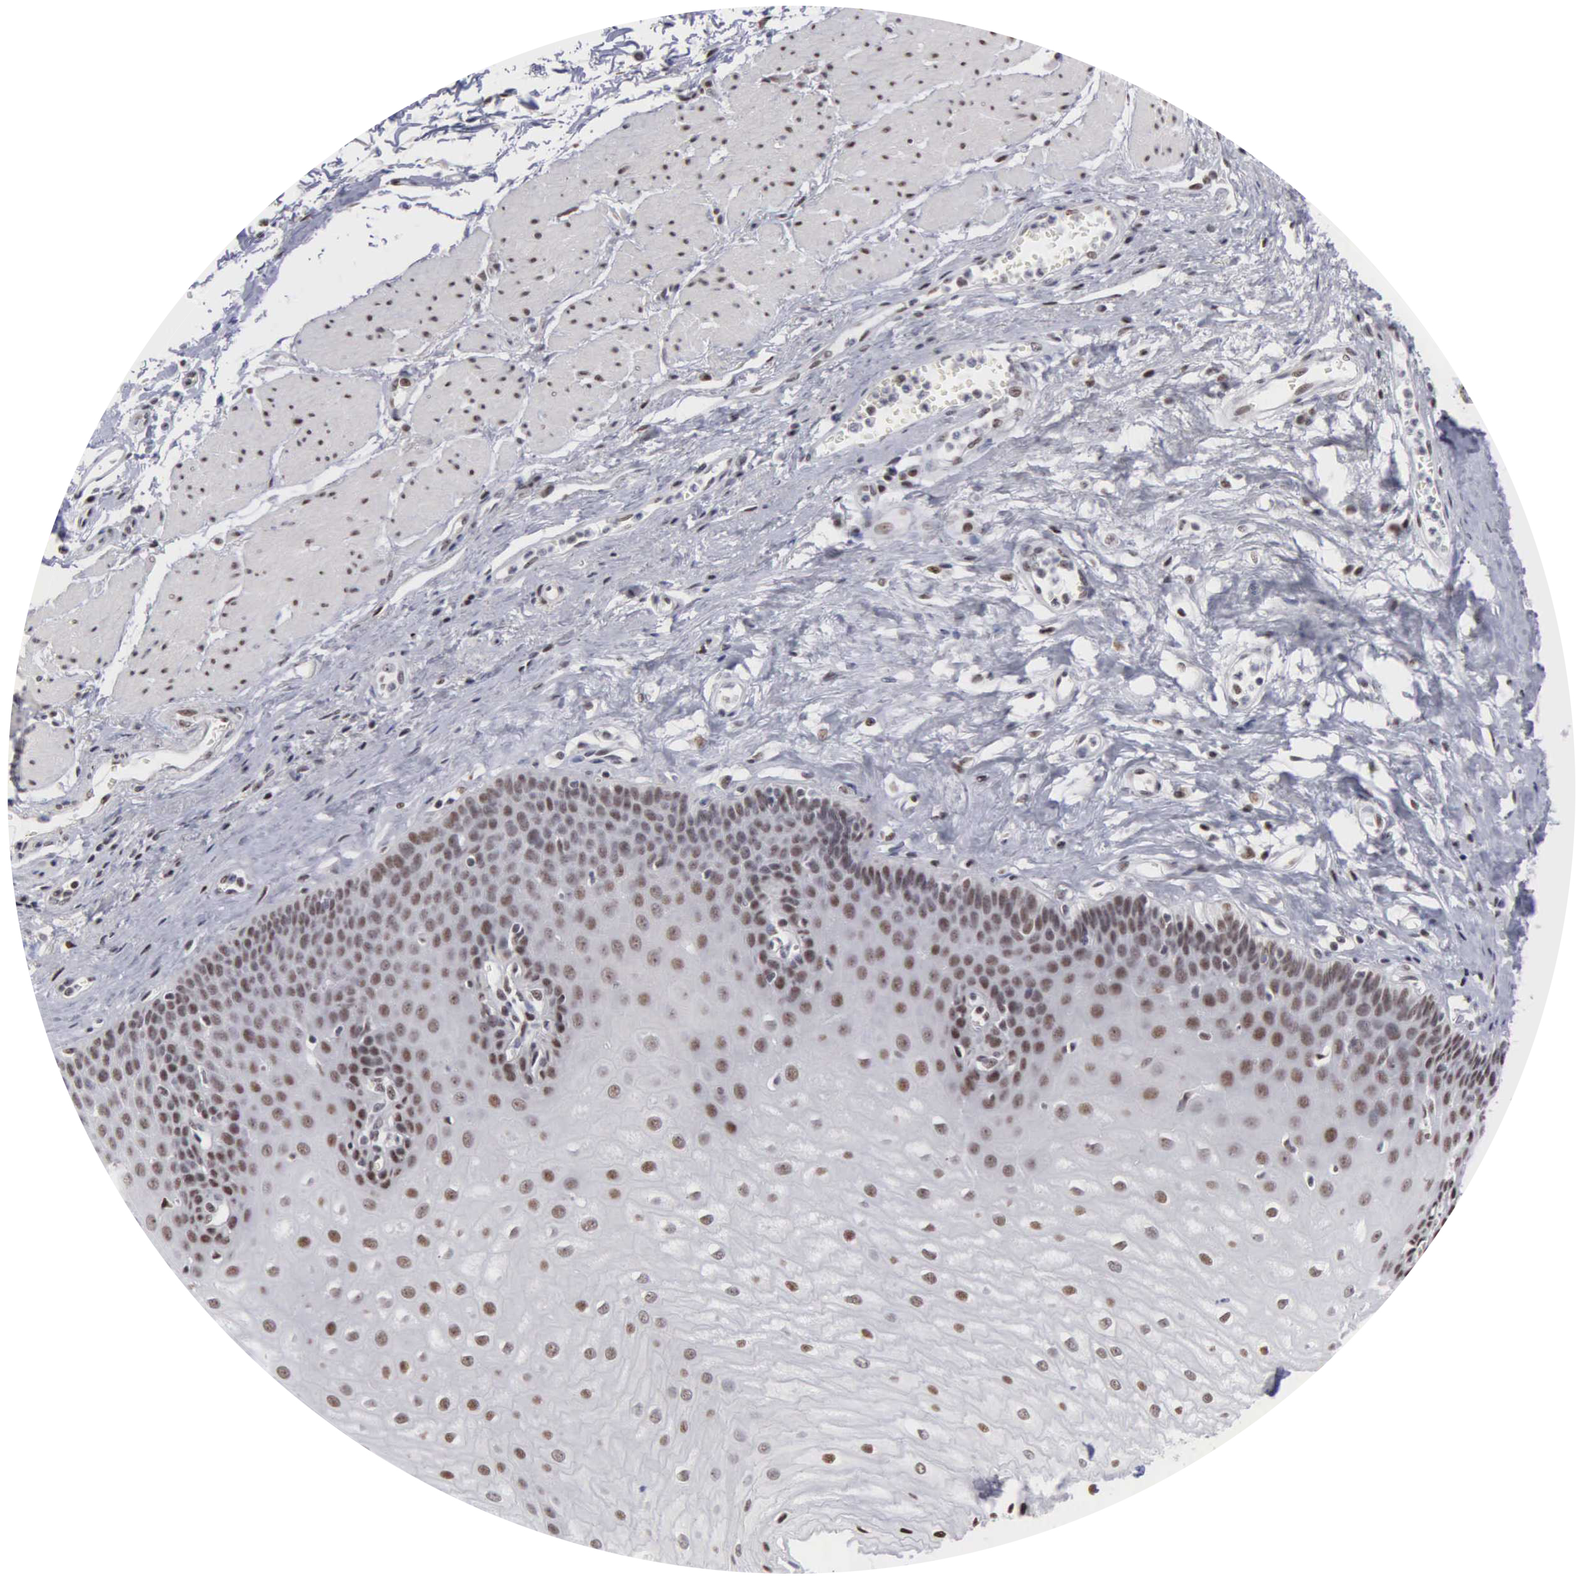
{"staining": {"intensity": "moderate", "quantity": ">75%", "location": "nuclear"}, "tissue": "esophagus", "cell_type": "Squamous epithelial cells", "image_type": "normal", "snomed": [{"axis": "morphology", "description": "Normal tissue, NOS"}, {"axis": "topography", "description": "Esophagus"}], "caption": "Immunohistochemical staining of benign human esophagus demonstrates medium levels of moderate nuclear positivity in approximately >75% of squamous epithelial cells. Using DAB (3,3'-diaminobenzidine) (brown) and hematoxylin (blue) stains, captured at high magnification using brightfield microscopy.", "gene": "KIAA0586", "patient": {"sex": "male", "age": 65}}